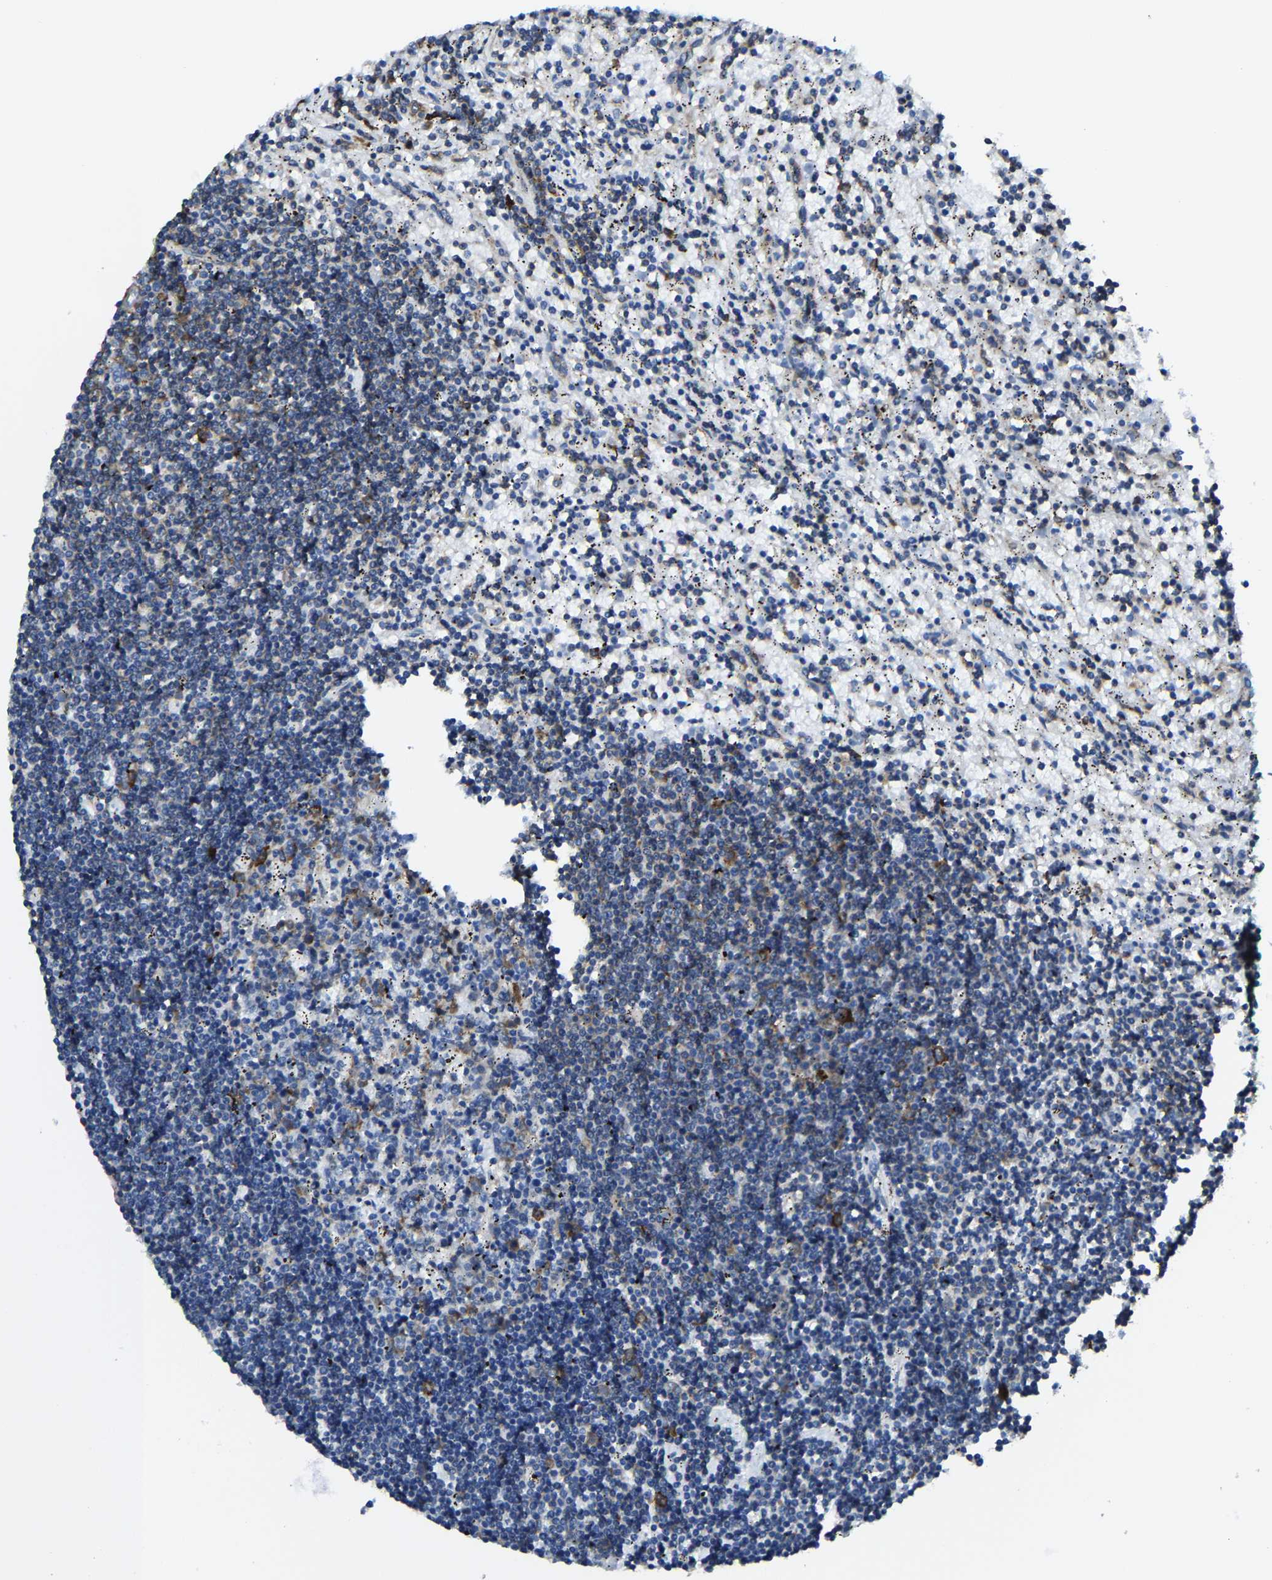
{"staining": {"intensity": "moderate", "quantity": "<25%", "location": "cytoplasmic/membranous"}, "tissue": "lymphoma", "cell_type": "Tumor cells", "image_type": "cancer", "snomed": [{"axis": "morphology", "description": "Malignant lymphoma, non-Hodgkin's type, Low grade"}, {"axis": "topography", "description": "Spleen"}], "caption": "Moderate cytoplasmic/membranous expression is appreciated in approximately <25% of tumor cells in lymphoma.", "gene": "G3BP2", "patient": {"sex": "male", "age": 76}}